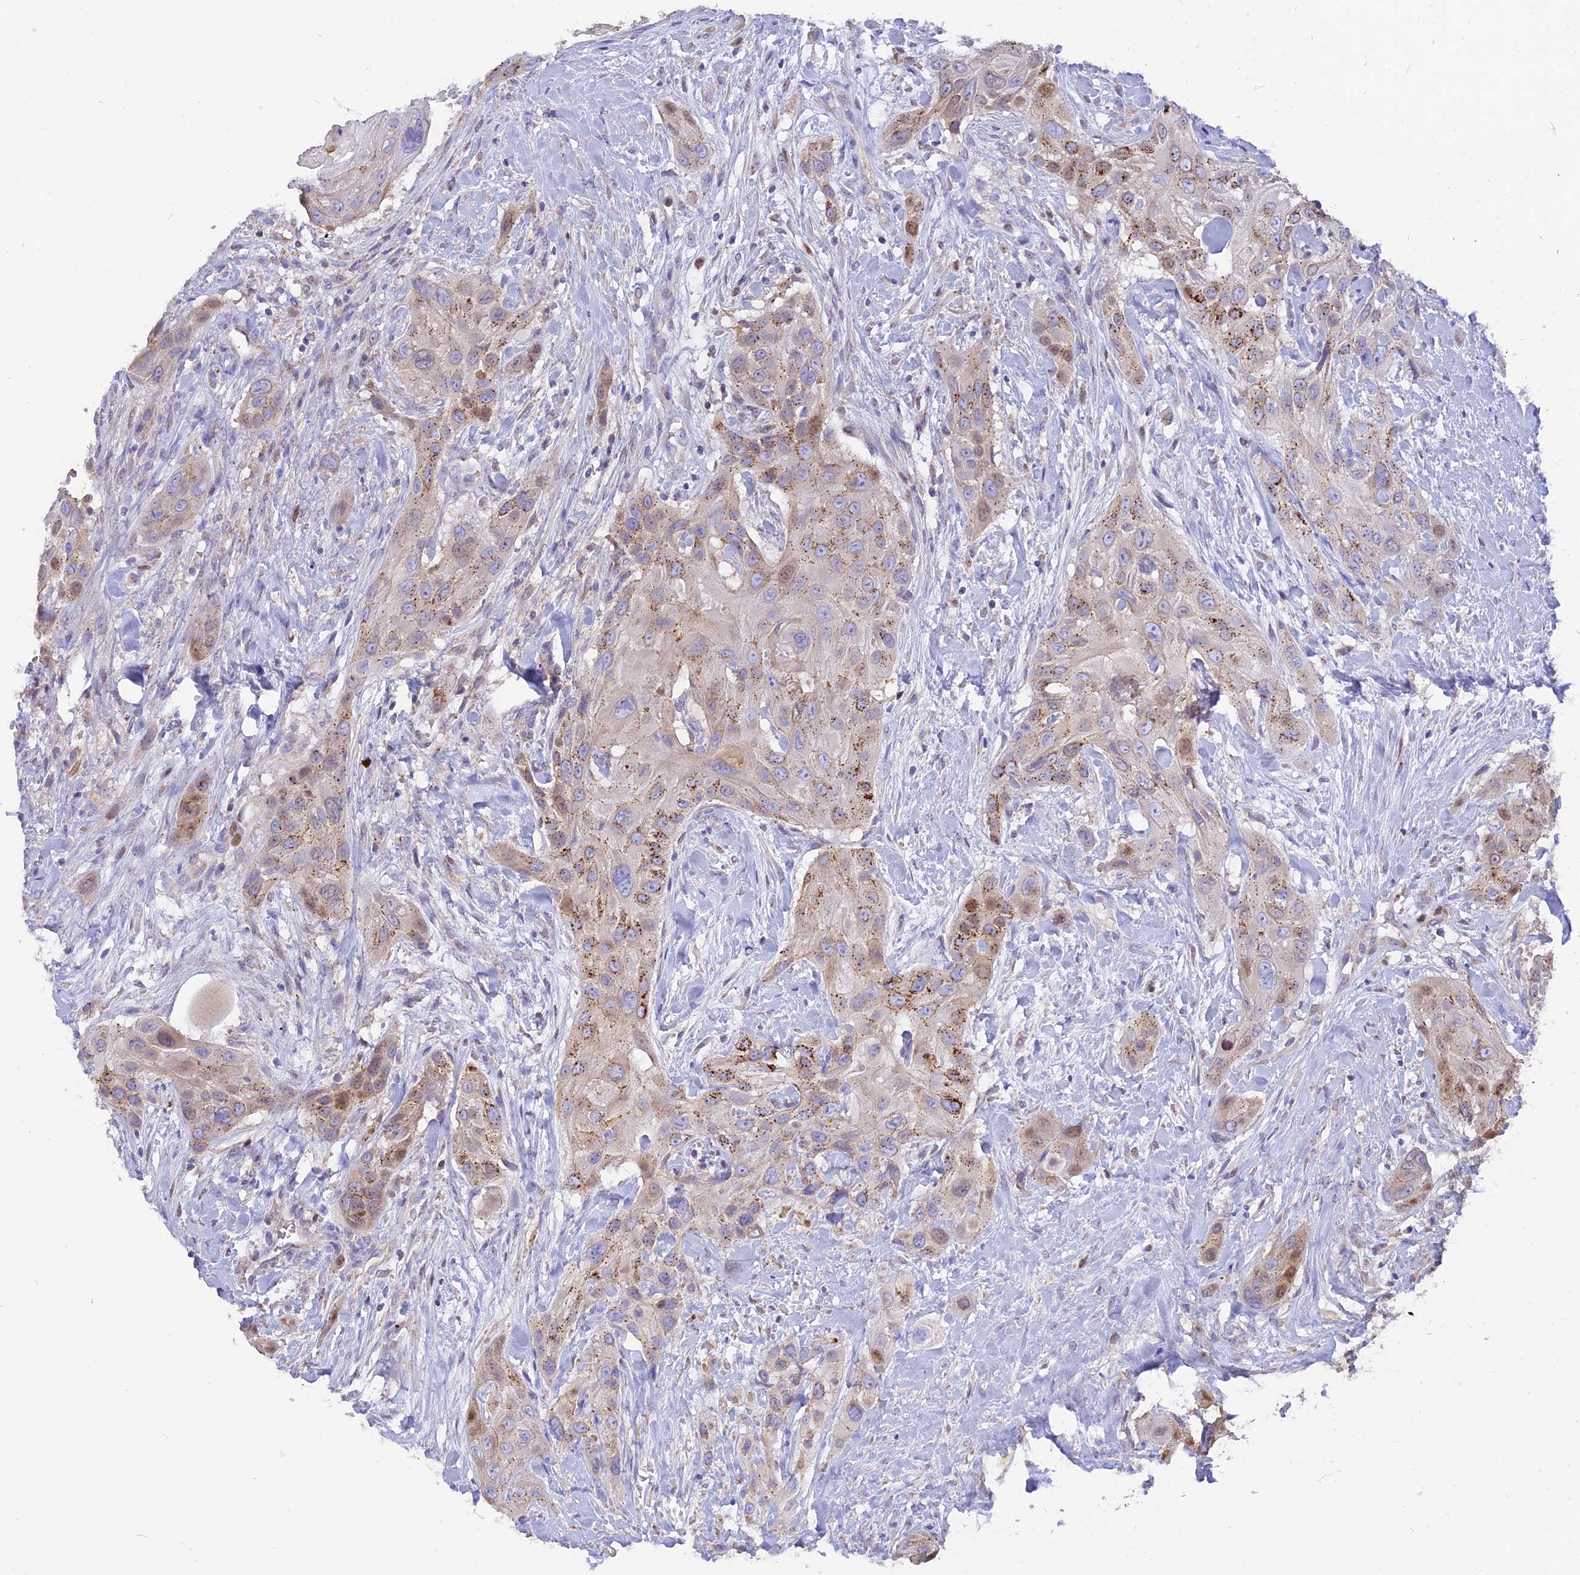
{"staining": {"intensity": "moderate", "quantity": "<25%", "location": "cytoplasmic/membranous,nuclear"}, "tissue": "head and neck cancer", "cell_type": "Tumor cells", "image_type": "cancer", "snomed": [{"axis": "morphology", "description": "Squamous cell carcinoma, NOS"}, {"axis": "topography", "description": "Head-Neck"}], "caption": "Tumor cells reveal low levels of moderate cytoplasmic/membranous and nuclear staining in approximately <25% of cells in head and neck cancer (squamous cell carcinoma). (DAB = brown stain, brightfield microscopy at high magnification).", "gene": "CENPV", "patient": {"sex": "male", "age": 81}}